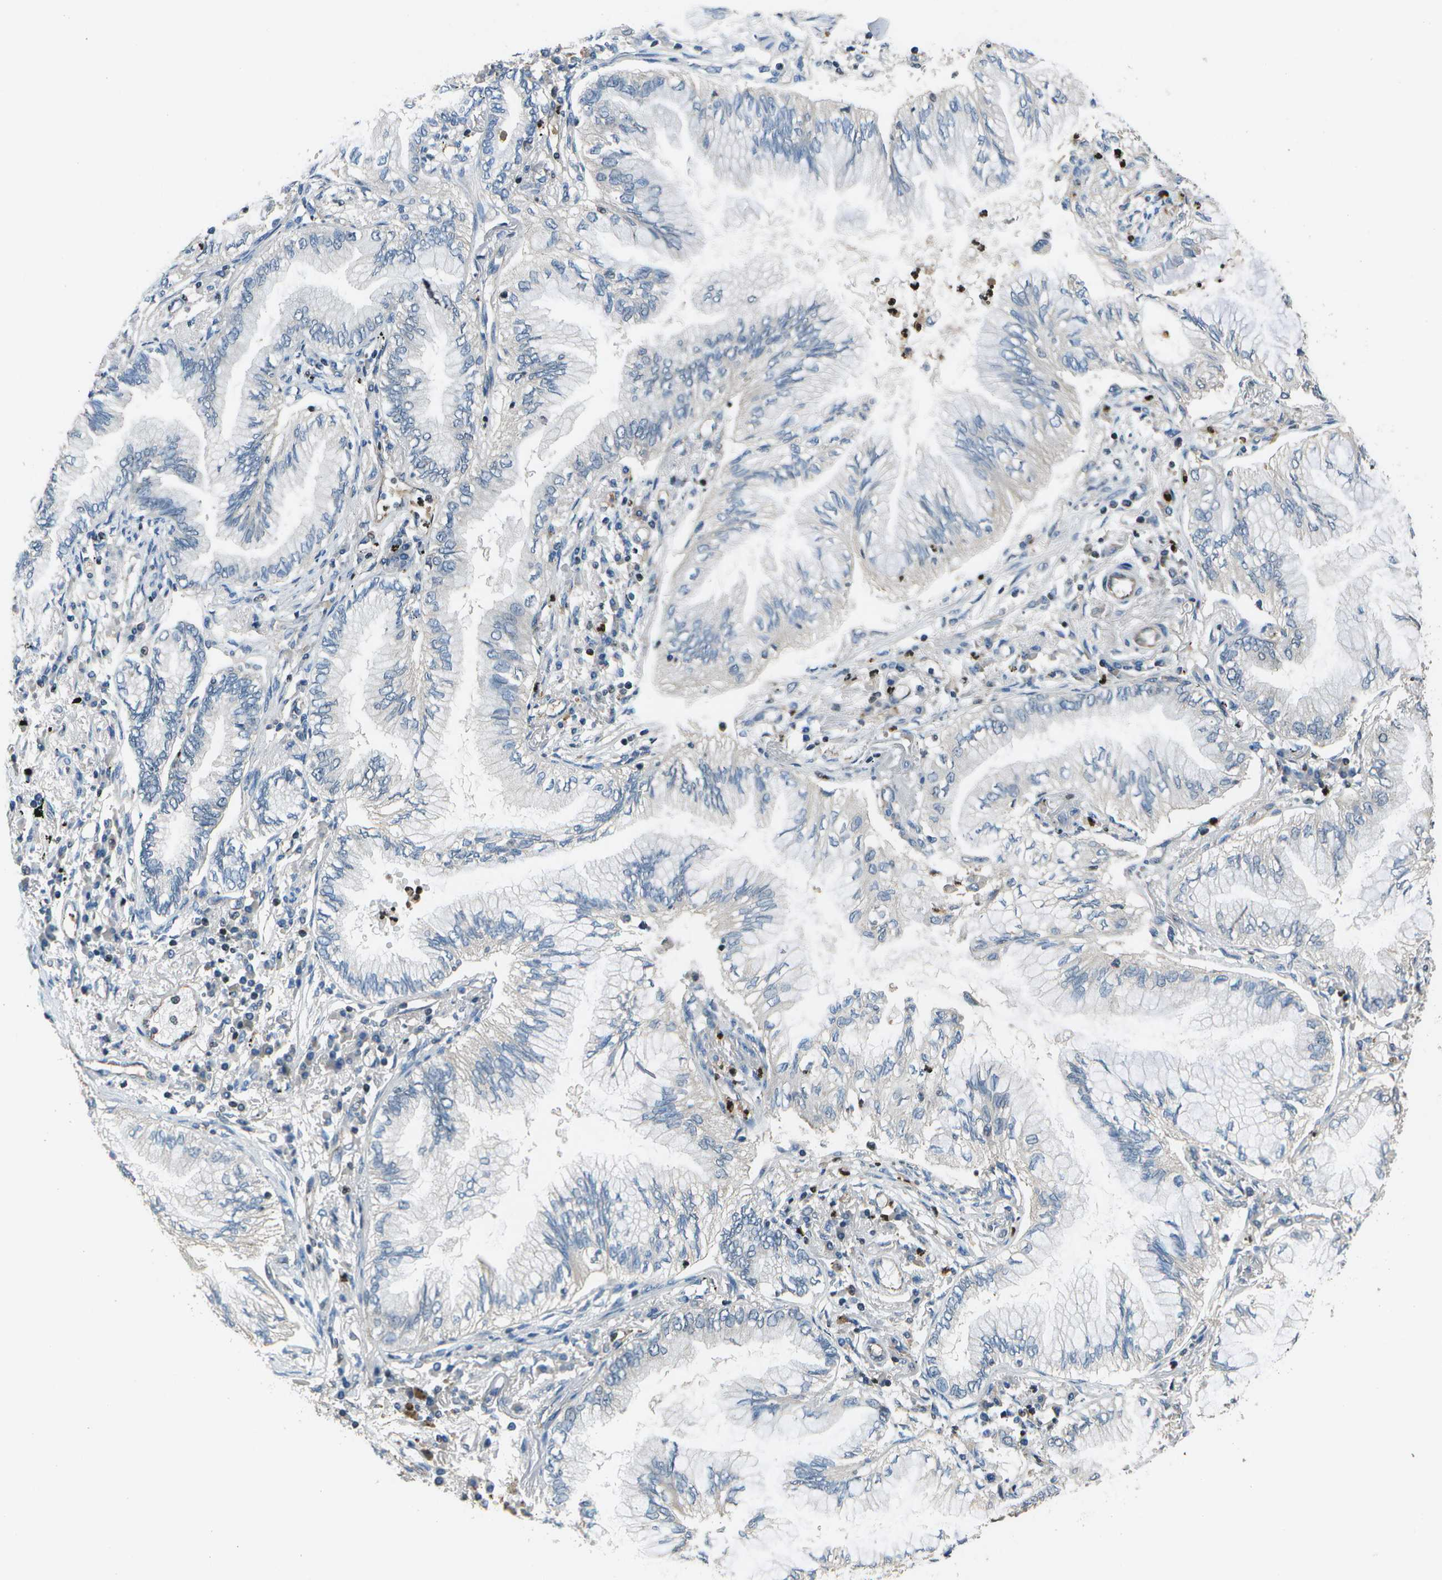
{"staining": {"intensity": "negative", "quantity": "none", "location": "none"}, "tissue": "lung cancer", "cell_type": "Tumor cells", "image_type": "cancer", "snomed": [{"axis": "morphology", "description": "Normal tissue, NOS"}, {"axis": "morphology", "description": "Adenocarcinoma, NOS"}, {"axis": "topography", "description": "Bronchus"}, {"axis": "topography", "description": "Lung"}], "caption": "IHC micrograph of neoplastic tissue: lung adenocarcinoma stained with DAB reveals no significant protein staining in tumor cells.", "gene": "PDLIM1", "patient": {"sex": "female", "age": 70}}